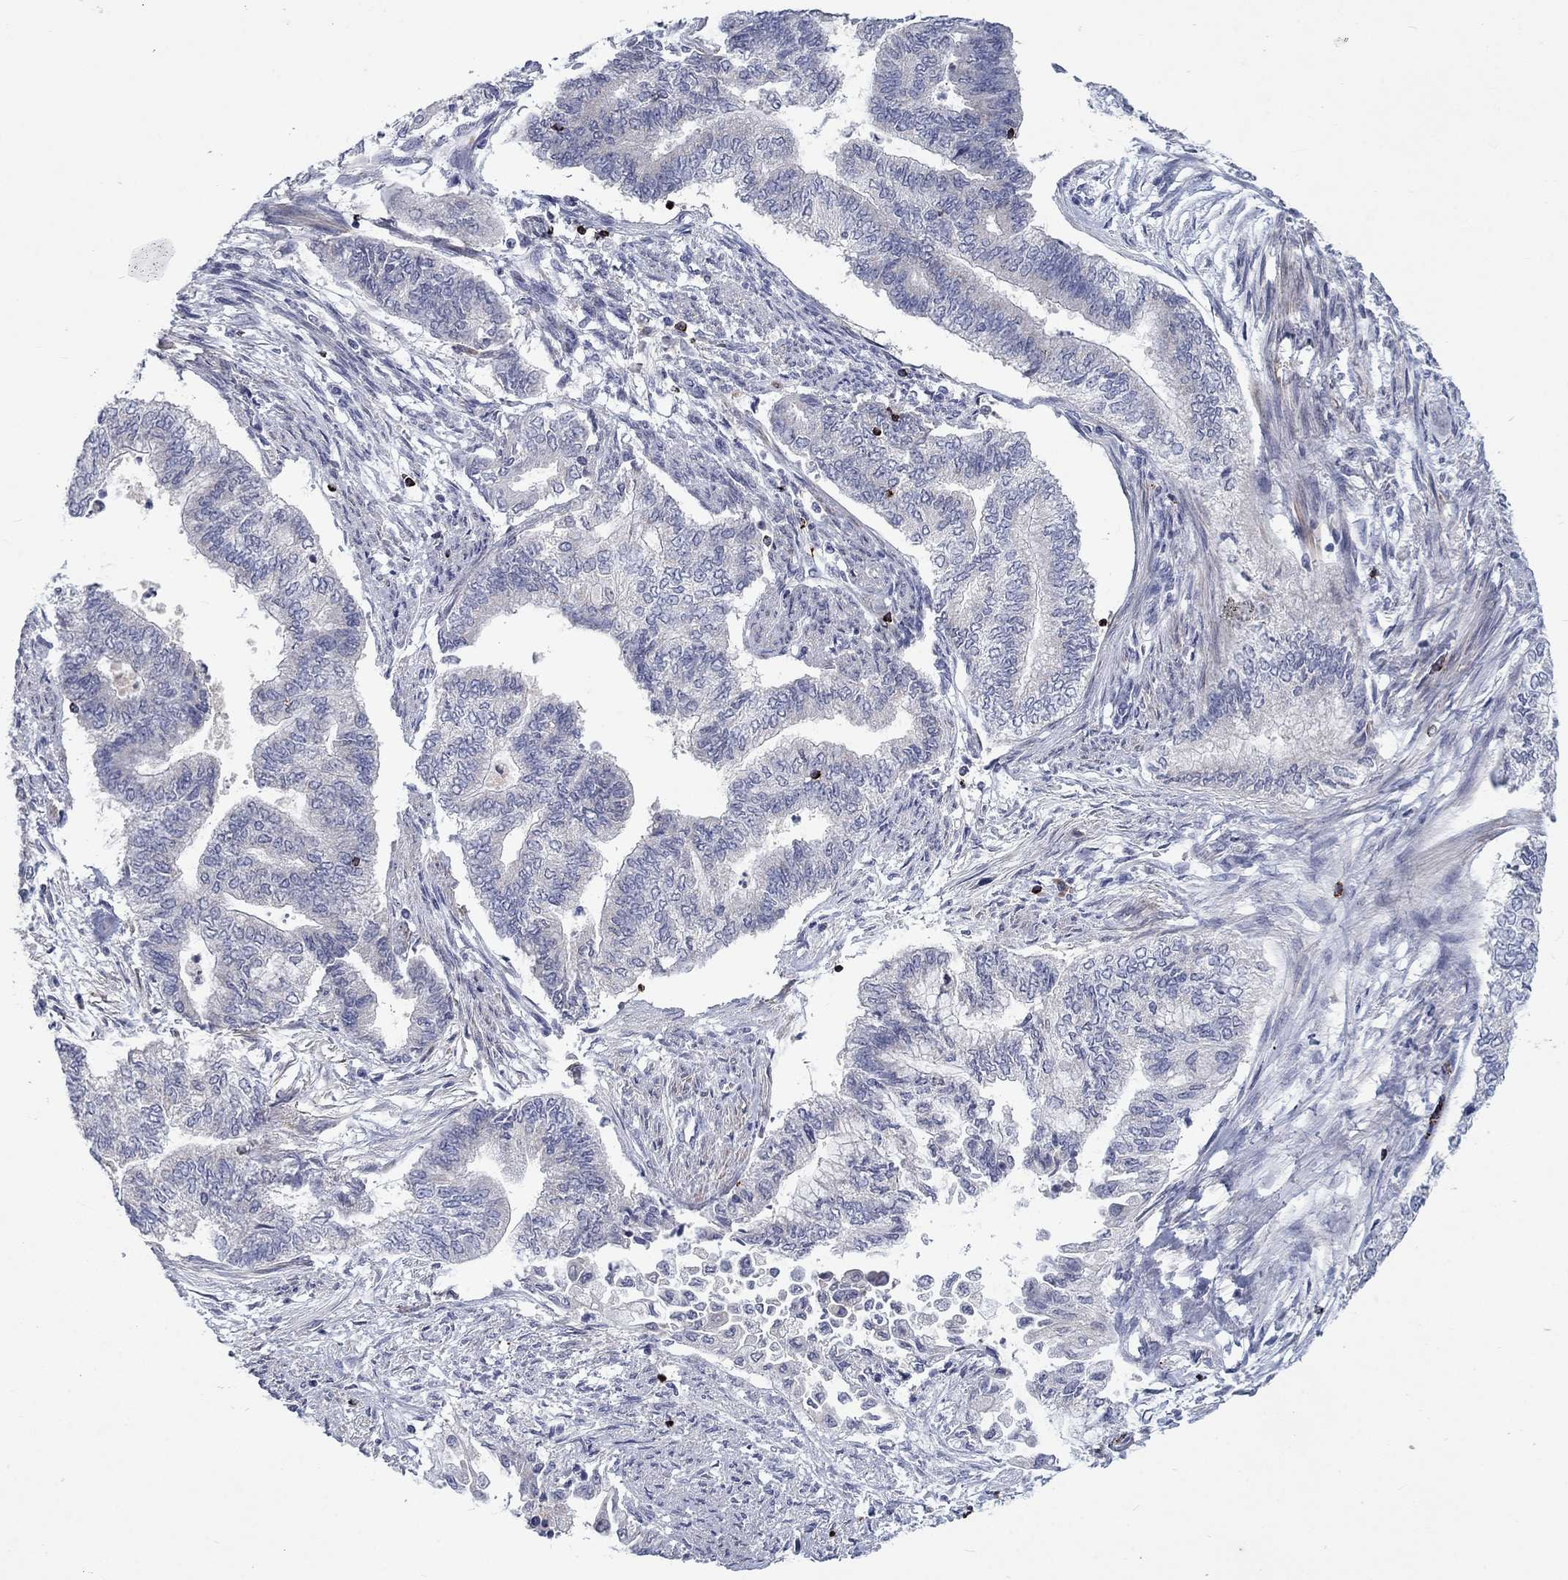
{"staining": {"intensity": "negative", "quantity": "none", "location": "none"}, "tissue": "endometrial cancer", "cell_type": "Tumor cells", "image_type": "cancer", "snomed": [{"axis": "morphology", "description": "Adenocarcinoma, NOS"}, {"axis": "topography", "description": "Endometrium"}], "caption": "The IHC image has no significant positivity in tumor cells of adenocarcinoma (endometrial) tissue.", "gene": "GZMA", "patient": {"sex": "female", "age": 65}}